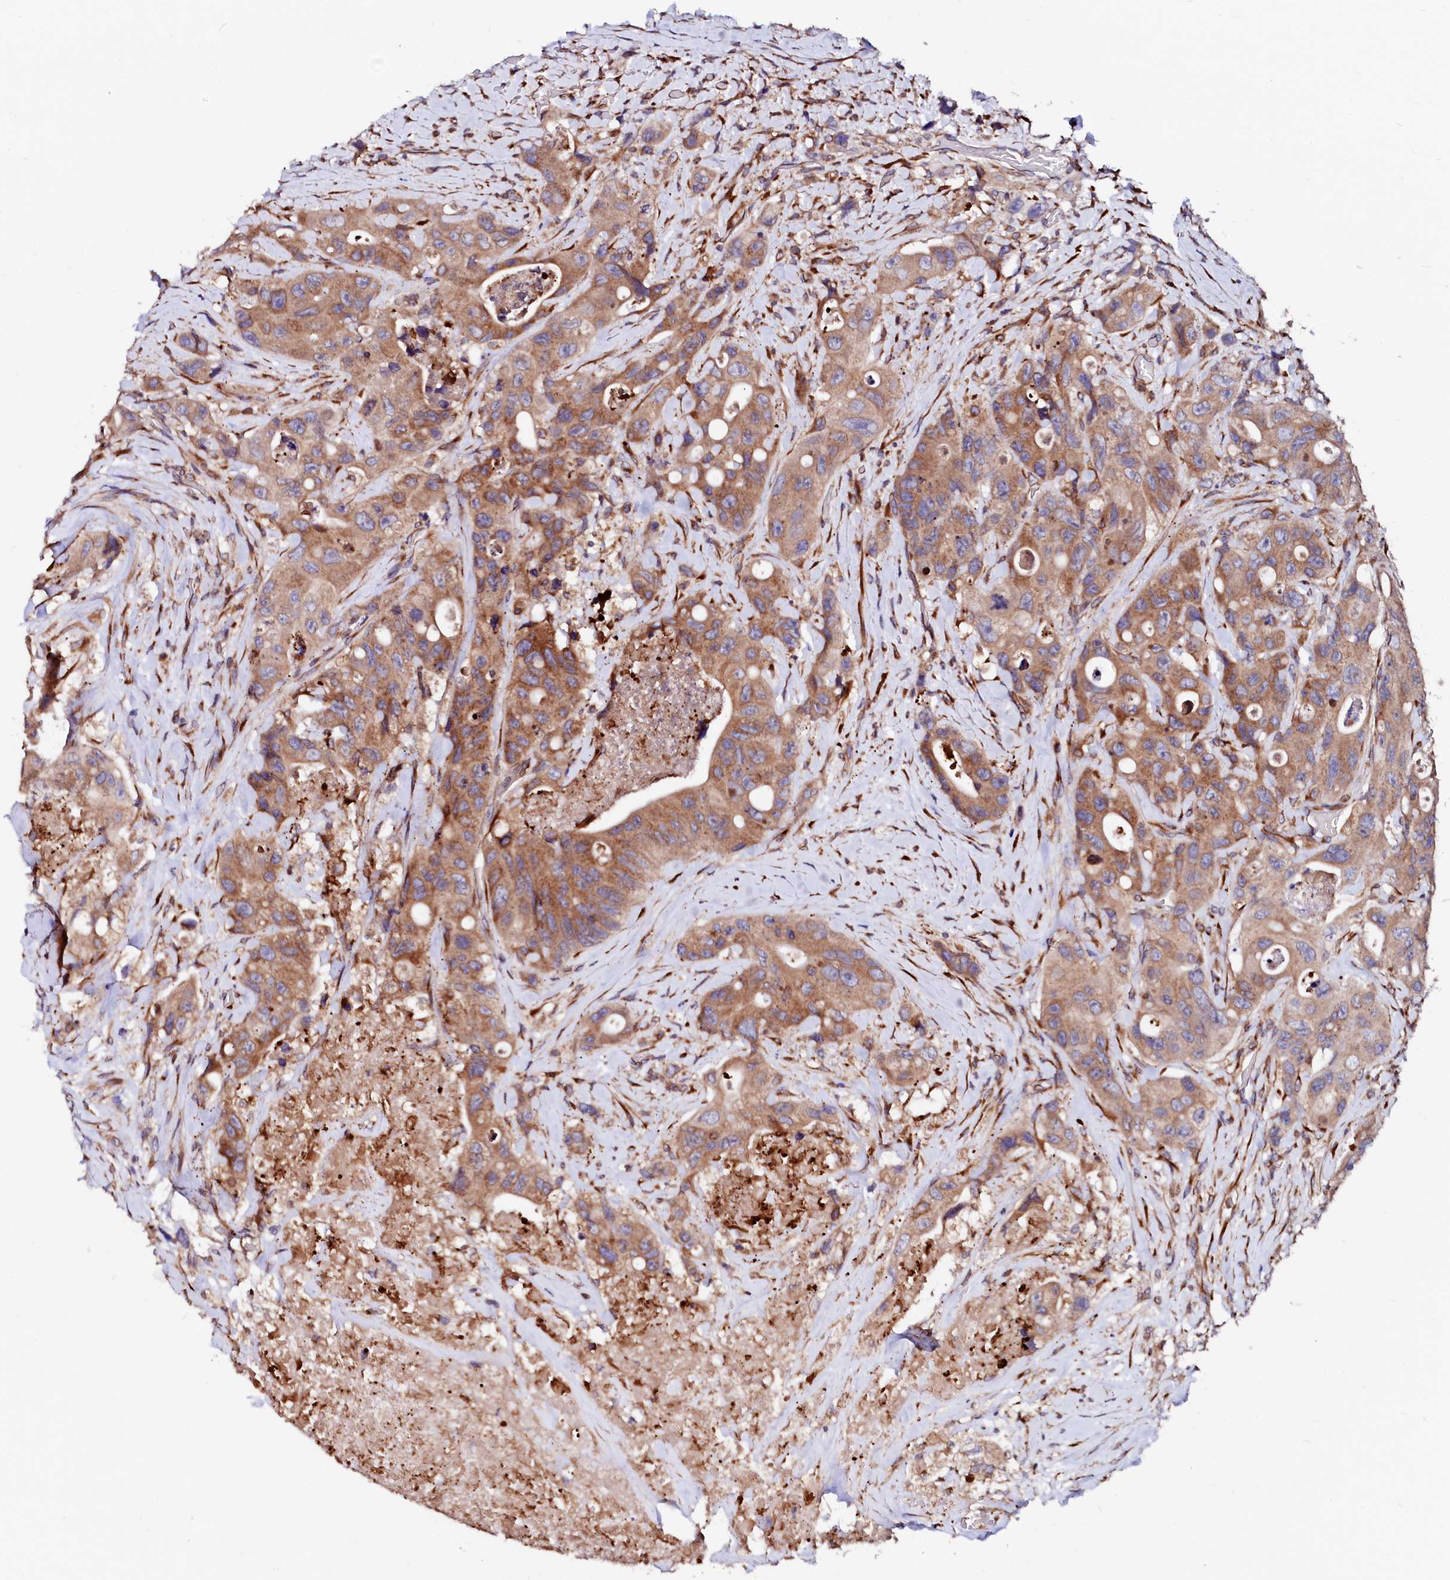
{"staining": {"intensity": "moderate", "quantity": ">75%", "location": "cytoplasmic/membranous"}, "tissue": "colorectal cancer", "cell_type": "Tumor cells", "image_type": "cancer", "snomed": [{"axis": "morphology", "description": "Adenocarcinoma, NOS"}, {"axis": "topography", "description": "Colon"}], "caption": "Adenocarcinoma (colorectal) was stained to show a protein in brown. There is medium levels of moderate cytoplasmic/membranous staining in about >75% of tumor cells.", "gene": "LMAN1", "patient": {"sex": "female", "age": 46}}